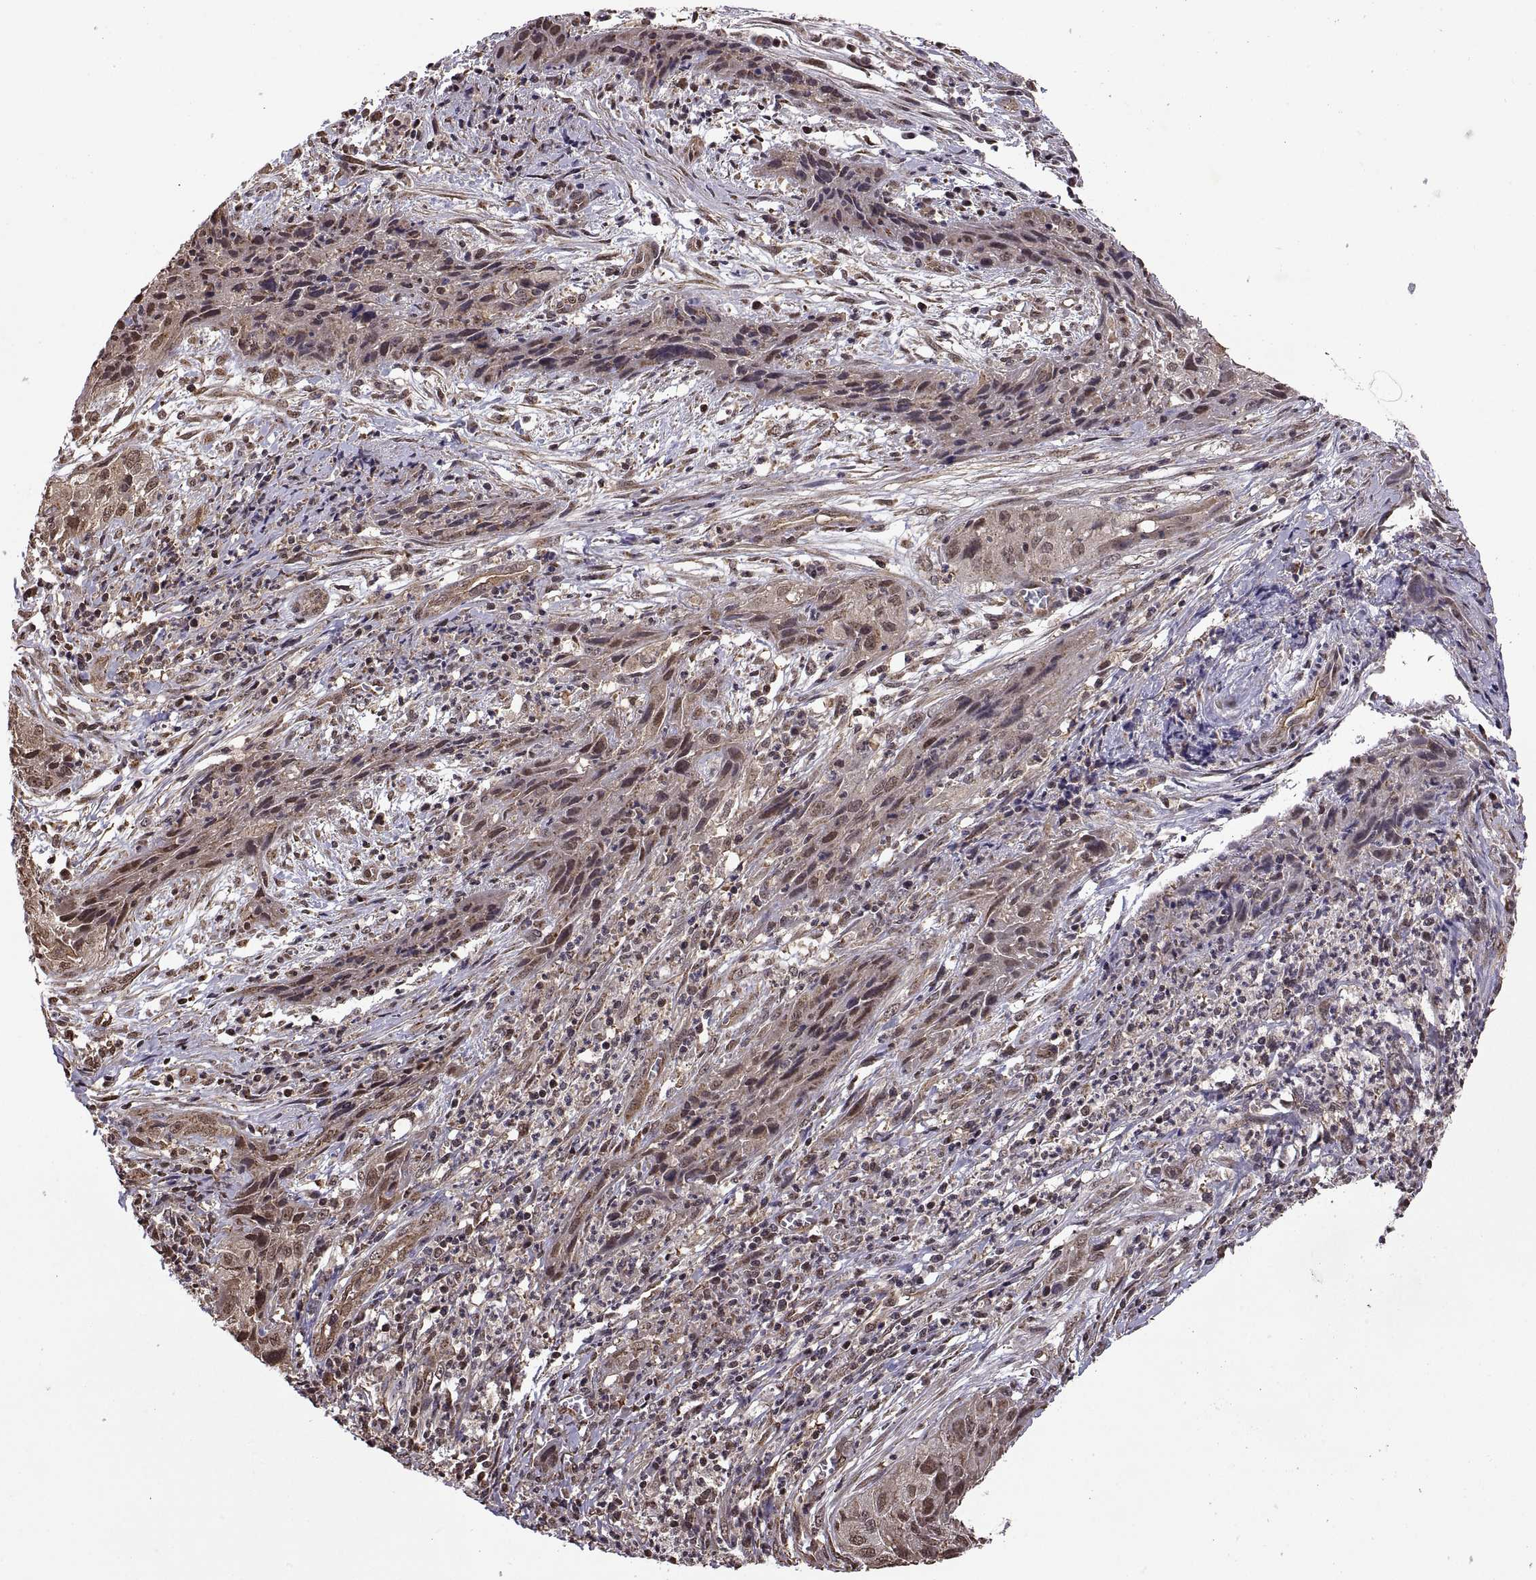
{"staining": {"intensity": "moderate", "quantity": "25%-75%", "location": "cytoplasmic/membranous"}, "tissue": "cervical cancer", "cell_type": "Tumor cells", "image_type": "cancer", "snomed": [{"axis": "morphology", "description": "Squamous cell carcinoma, NOS"}, {"axis": "topography", "description": "Cervix"}], "caption": "Cervical cancer (squamous cell carcinoma) stained with immunohistochemistry displays moderate cytoplasmic/membranous expression in approximately 25%-75% of tumor cells. Nuclei are stained in blue.", "gene": "ARRB1", "patient": {"sex": "female", "age": 32}}